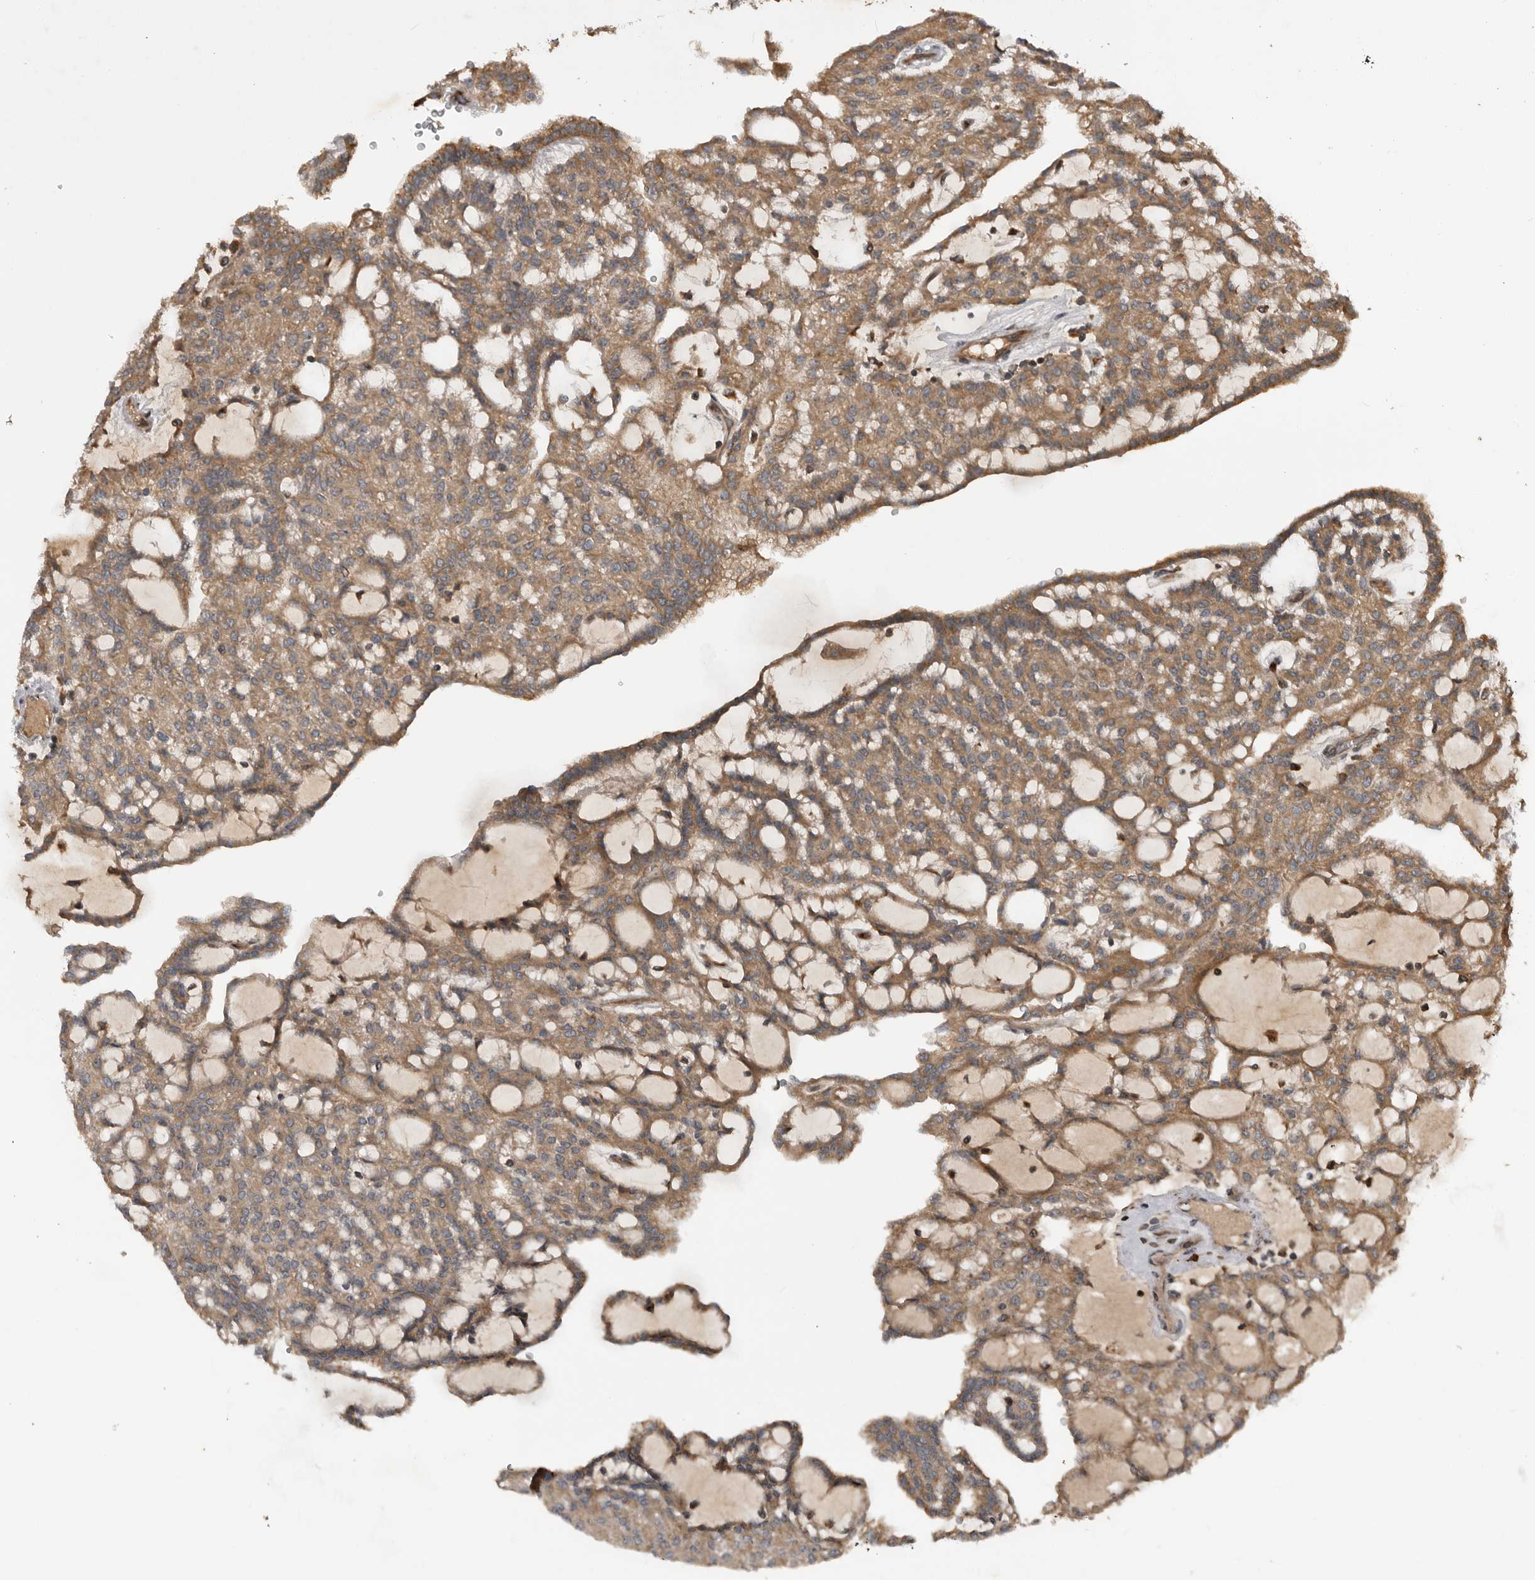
{"staining": {"intensity": "moderate", "quantity": ">75%", "location": "cytoplasmic/membranous"}, "tissue": "renal cancer", "cell_type": "Tumor cells", "image_type": "cancer", "snomed": [{"axis": "morphology", "description": "Adenocarcinoma, NOS"}, {"axis": "topography", "description": "Kidney"}], "caption": "This is a micrograph of IHC staining of adenocarcinoma (renal), which shows moderate staining in the cytoplasmic/membranous of tumor cells.", "gene": "RAB3GAP2", "patient": {"sex": "male", "age": 63}}